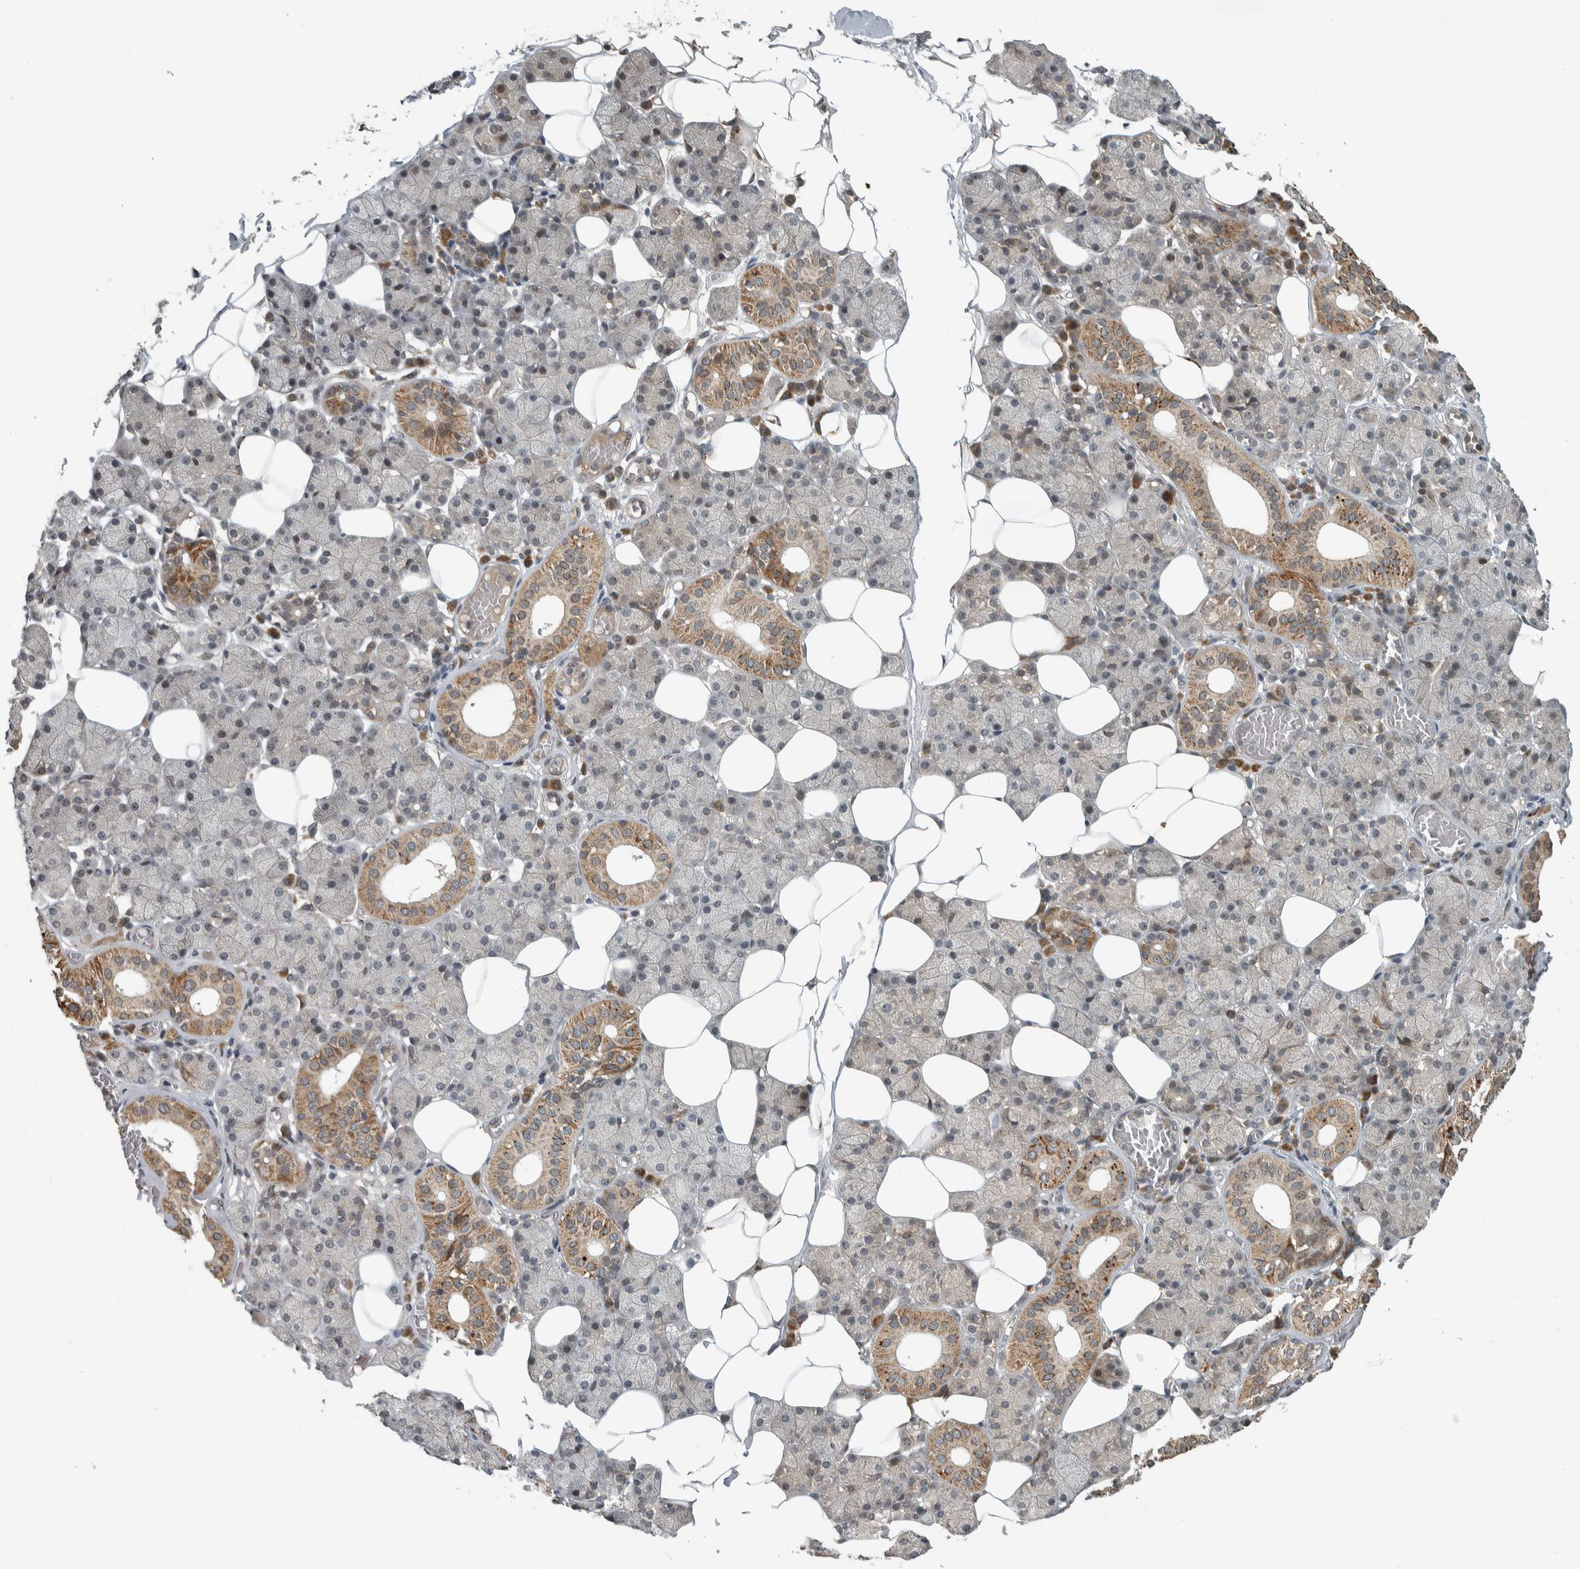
{"staining": {"intensity": "moderate", "quantity": "25%-75%", "location": "cytoplasmic/membranous"}, "tissue": "salivary gland", "cell_type": "Glandular cells", "image_type": "normal", "snomed": [{"axis": "morphology", "description": "Normal tissue, NOS"}, {"axis": "topography", "description": "Salivary gland"}], "caption": "High-magnification brightfield microscopy of normal salivary gland stained with DAB (brown) and counterstained with hematoxylin (blue). glandular cells exhibit moderate cytoplasmic/membranous expression is seen in approximately25%-75% of cells.", "gene": "XPO5", "patient": {"sex": "female", "age": 33}}